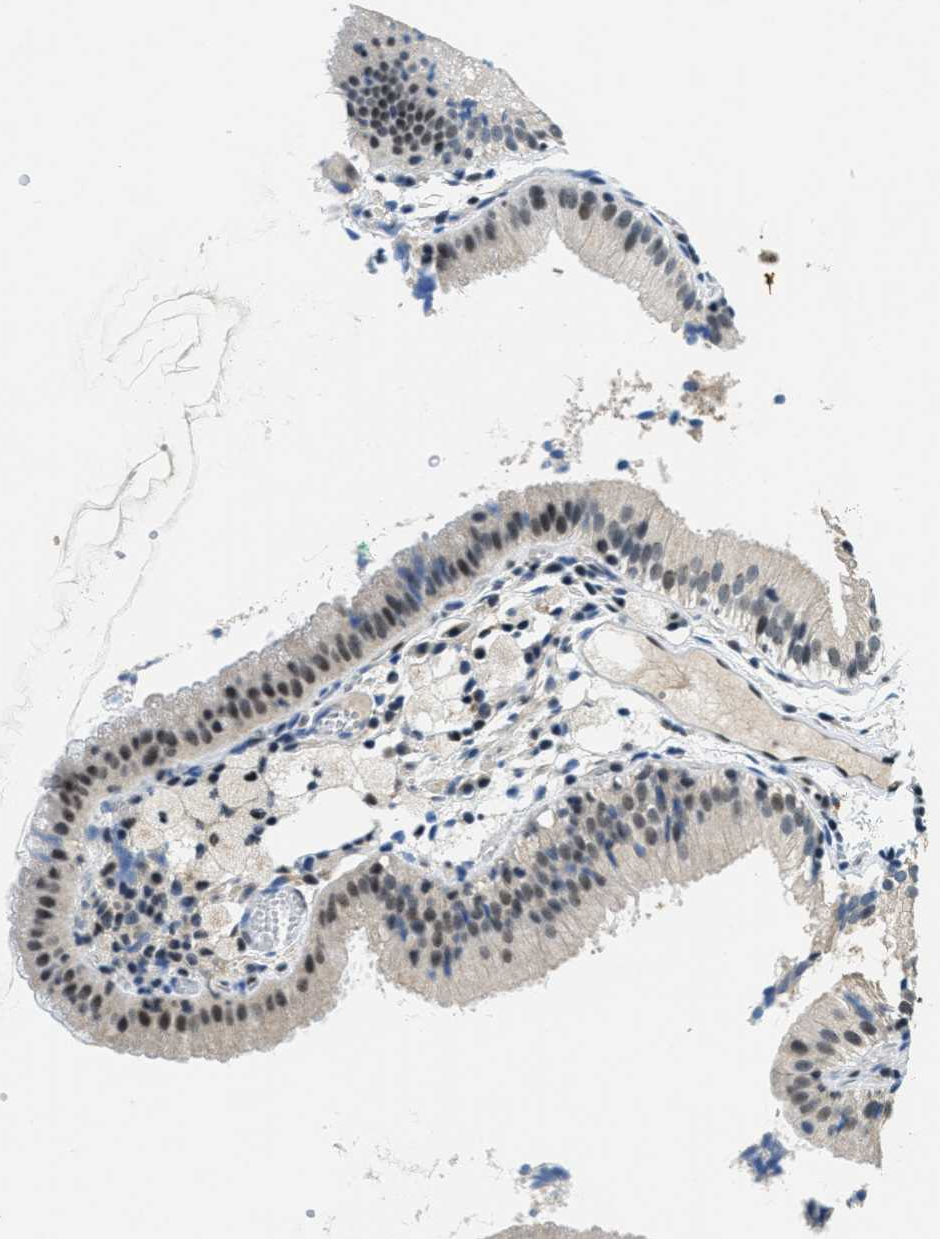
{"staining": {"intensity": "strong", "quantity": ">75%", "location": "nuclear"}, "tissue": "gallbladder", "cell_type": "Glandular cells", "image_type": "normal", "snomed": [{"axis": "morphology", "description": "Normal tissue, NOS"}, {"axis": "topography", "description": "Gallbladder"}], "caption": "Normal gallbladder demonstrates strong nuclear positivity in about >75% of glandular cells, visualized by immunohistochemistry.", "gene": "SSB", "patient": {"sex": "female", "age": 26}}